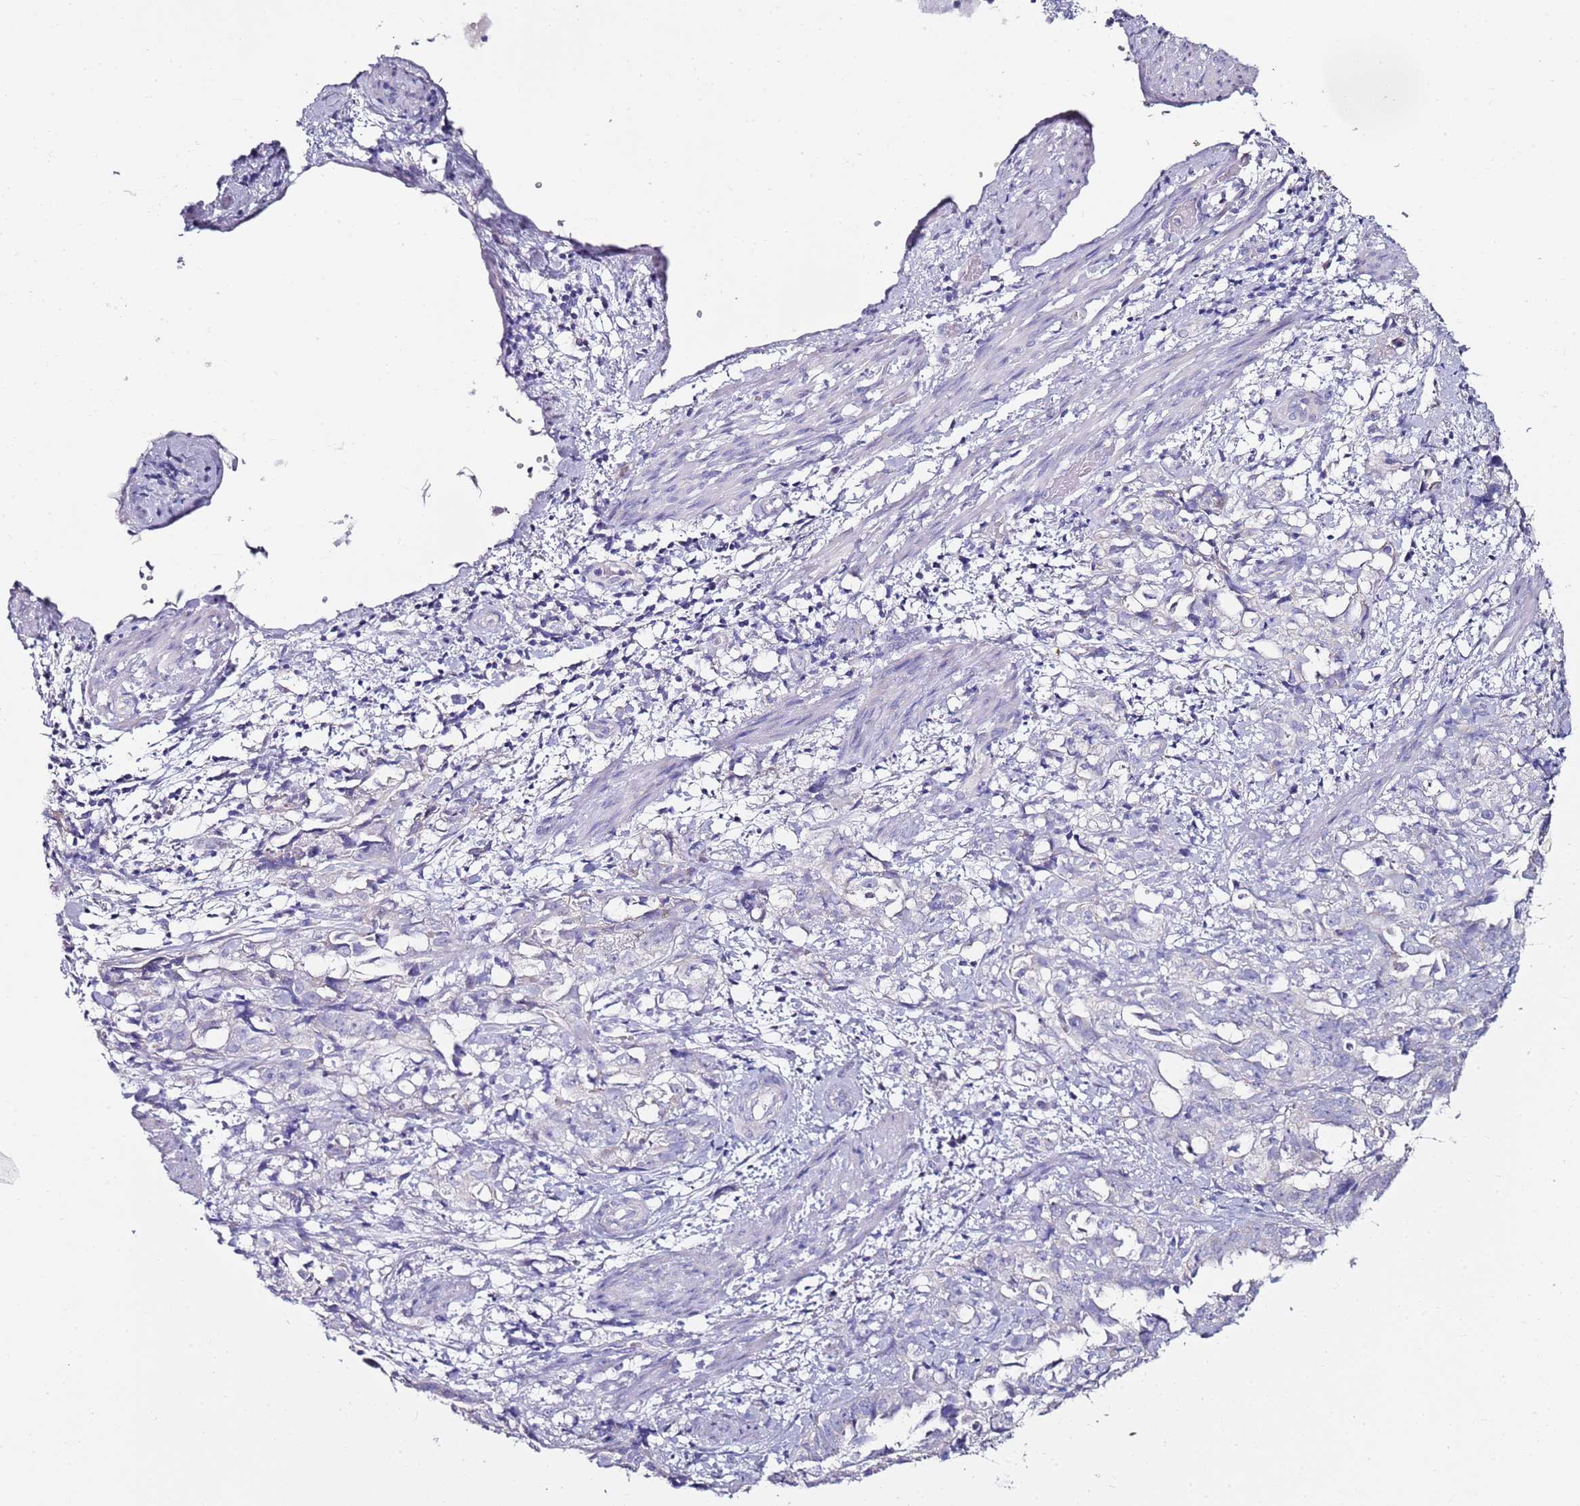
{"staining": {"intensity": "negative", "quantity": "none", "location": "none"}, "tissue": "endometrial cancer", "cell_type": "Tumor cells", "image_type": "cancer", "snomed": [{"axis": "morphology", "description": "Adenocarcinoma, NOS"}, {"axis": "topography", "description": "Endometrium"}], "caption": "A high-resolution histopathology image shows immunohistochemistry staining of endometrial cancer (adenocarcinoma), which demonstrates no significant staining in tumor cells. (DAB immunohistochemistry (IHC) with hematoxylin counter stain).", "gene": "MYBPC3", "patient": {"sex": "female", "age": 65}}